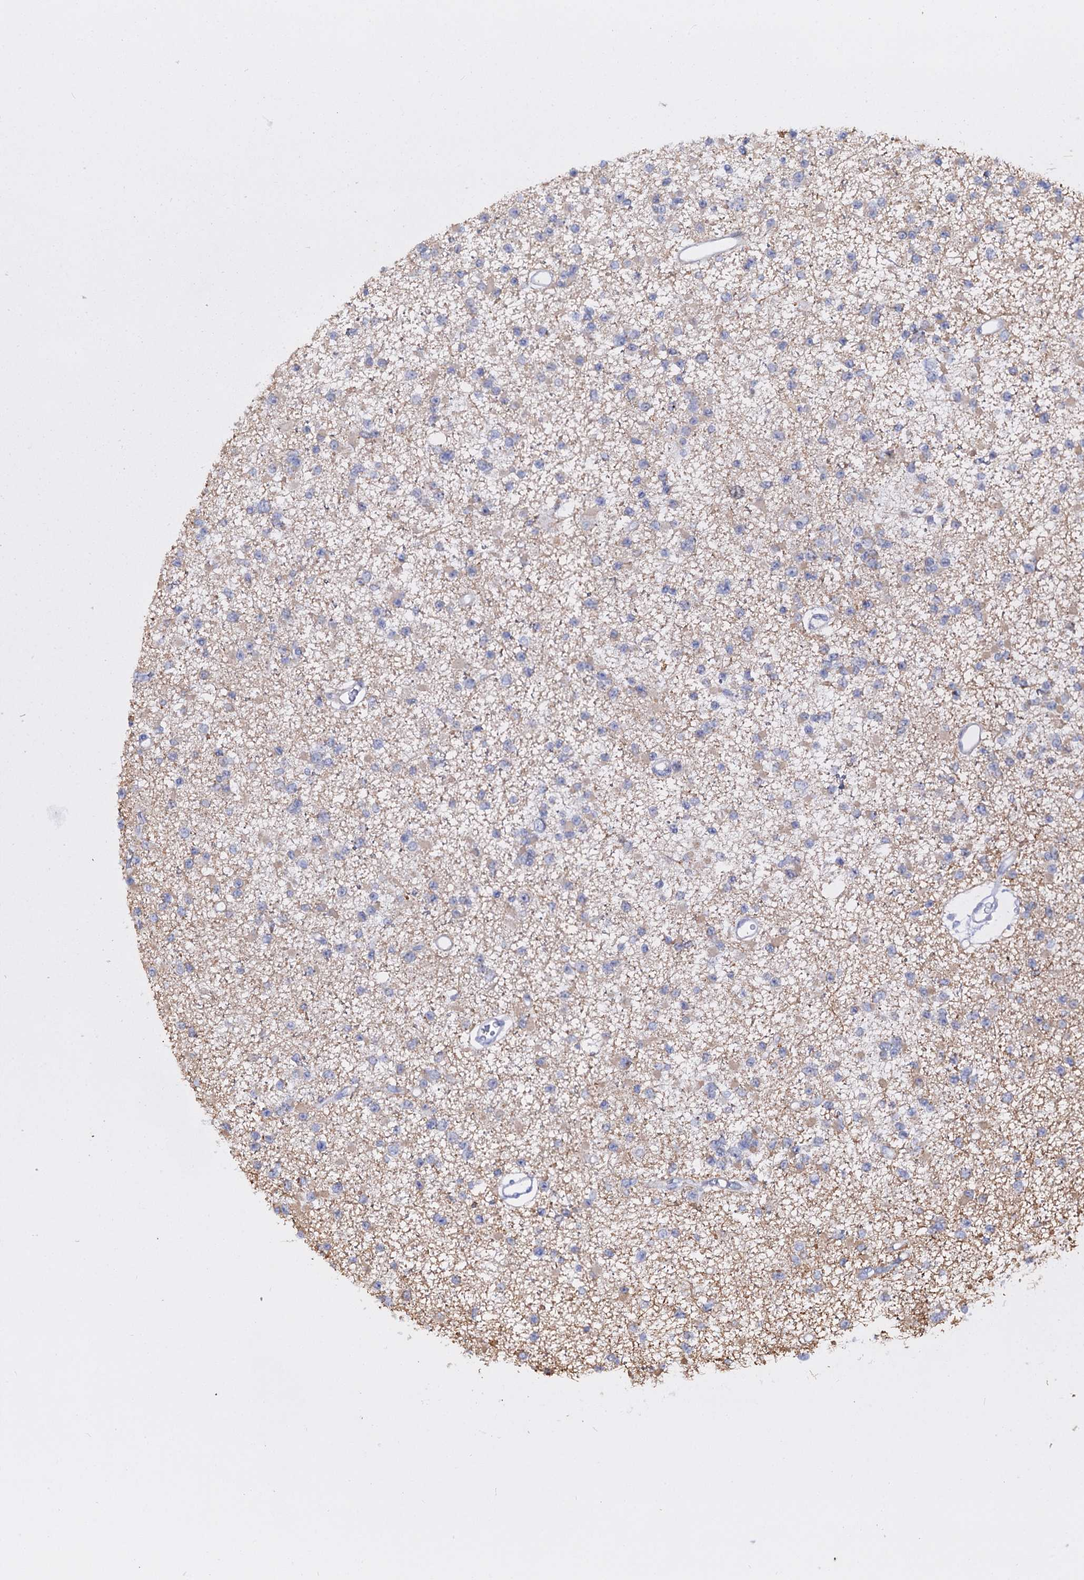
{"staining": {"intensity": "negative", "quantity": "none", "location": "none"}, "tissue": "glioma", "cell_type": "Tumor cells", "image_type": "cancer", "snomed": [{"axis": "morphology", "description": "Glioma, malignant, Low grade"}, {"axis": "topography", "description": "Brain"}], "caption": "Tumor cells show no significant protein expression in glioma.", "gene": "FAM111B", "patient": {"sex": "female", "age": 22}}